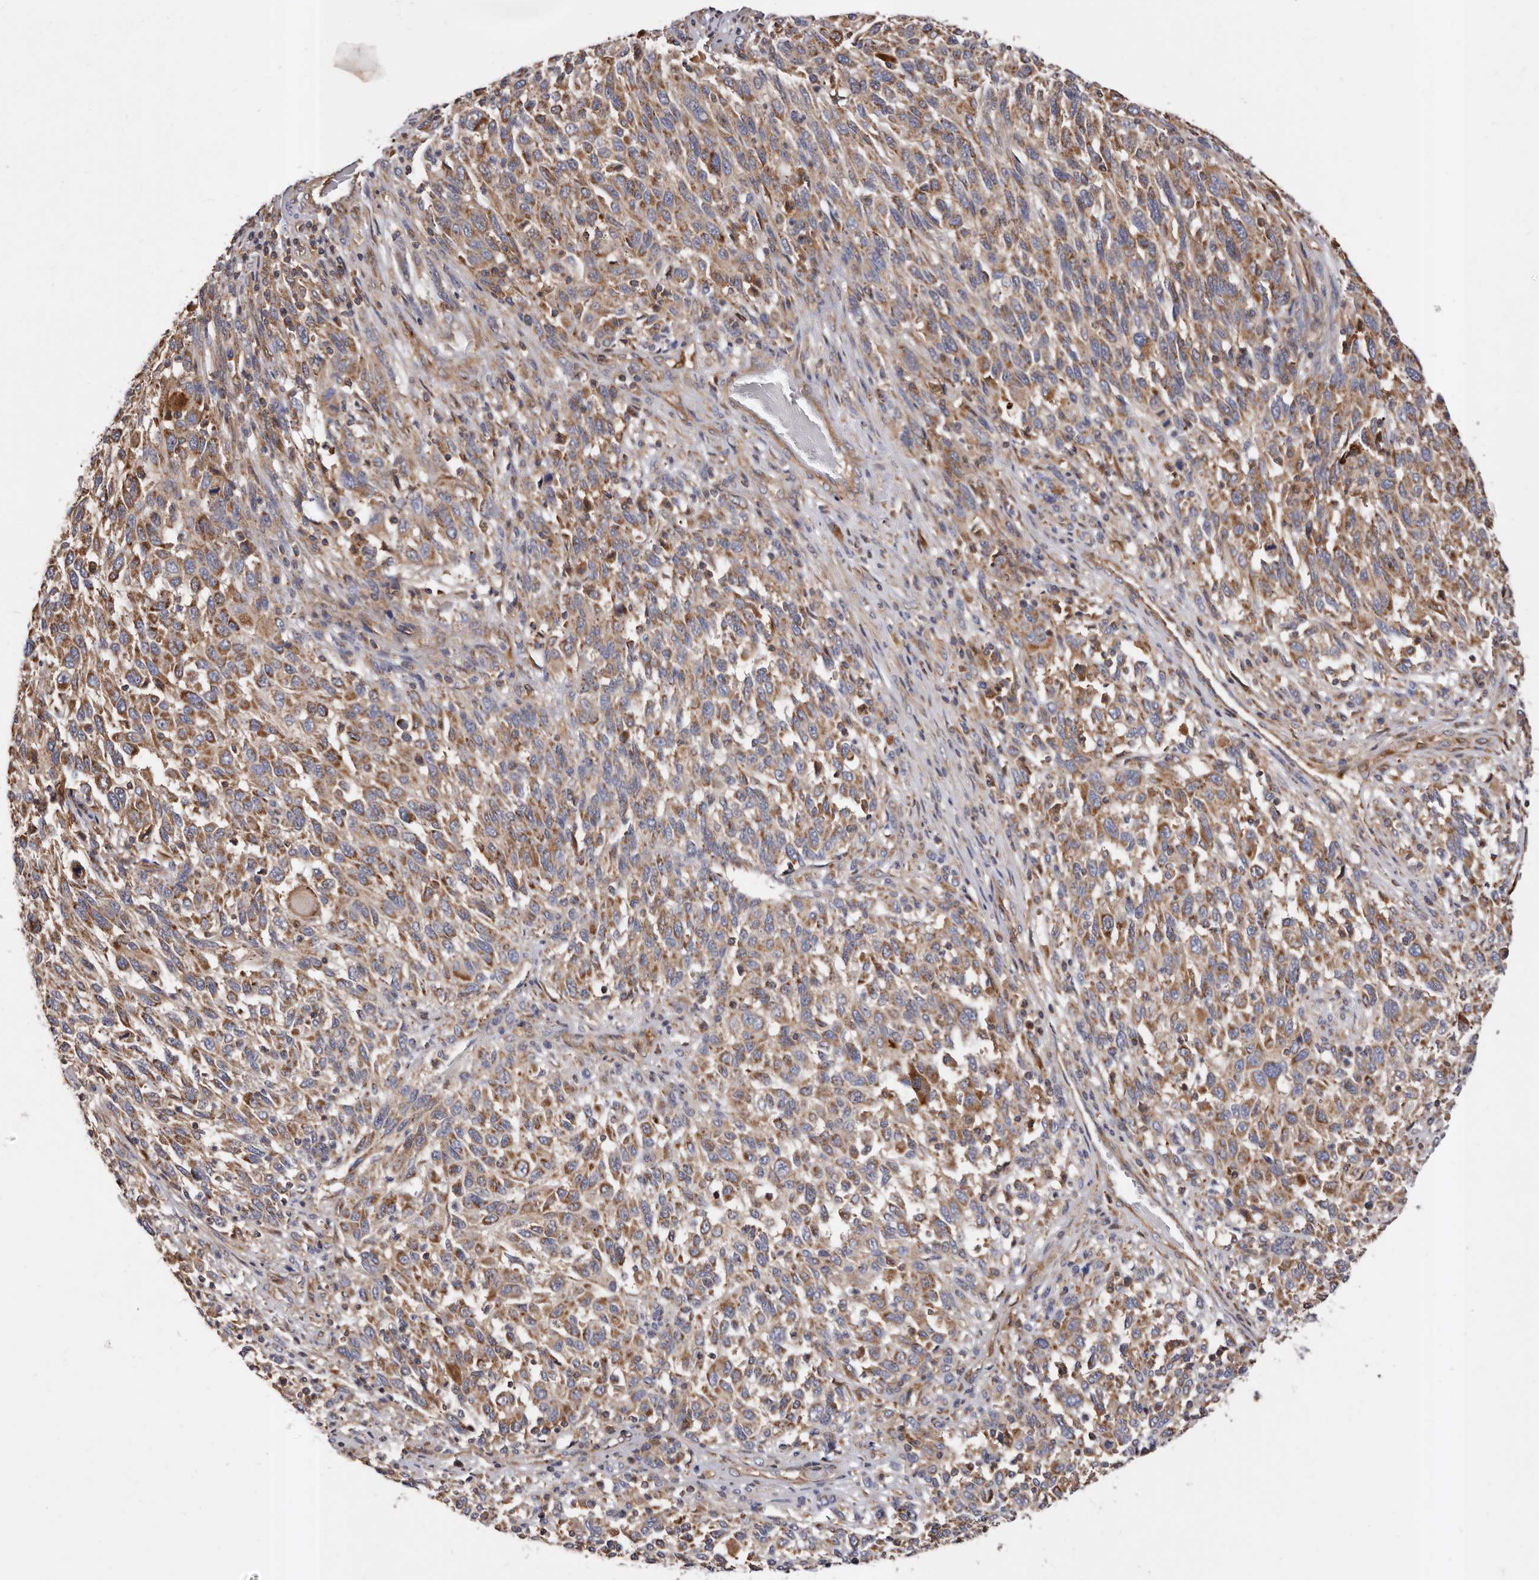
{"staining": {"intensity": "moderate", "quantity": ">75%", "location": "cytoplasmic/membranous"}, "tissue": "melanoma", "cell_type": "Tumor cells", "image_type": "cancer", "snomed": [{"axis": "morphology", "description": "Malignant melanoma, Metastatic site"}, {"axis": "topography", "description": "Lymph node"}], "caption": "Immunohistochemistry of malignant melanoma (metastatic site) displays medium levels of moderate cytoplasmic/membranous positivity in approximately >75% of tumor cells.", "gene": "COQ8B", "patient": {"sex": "male", "age": 61}}